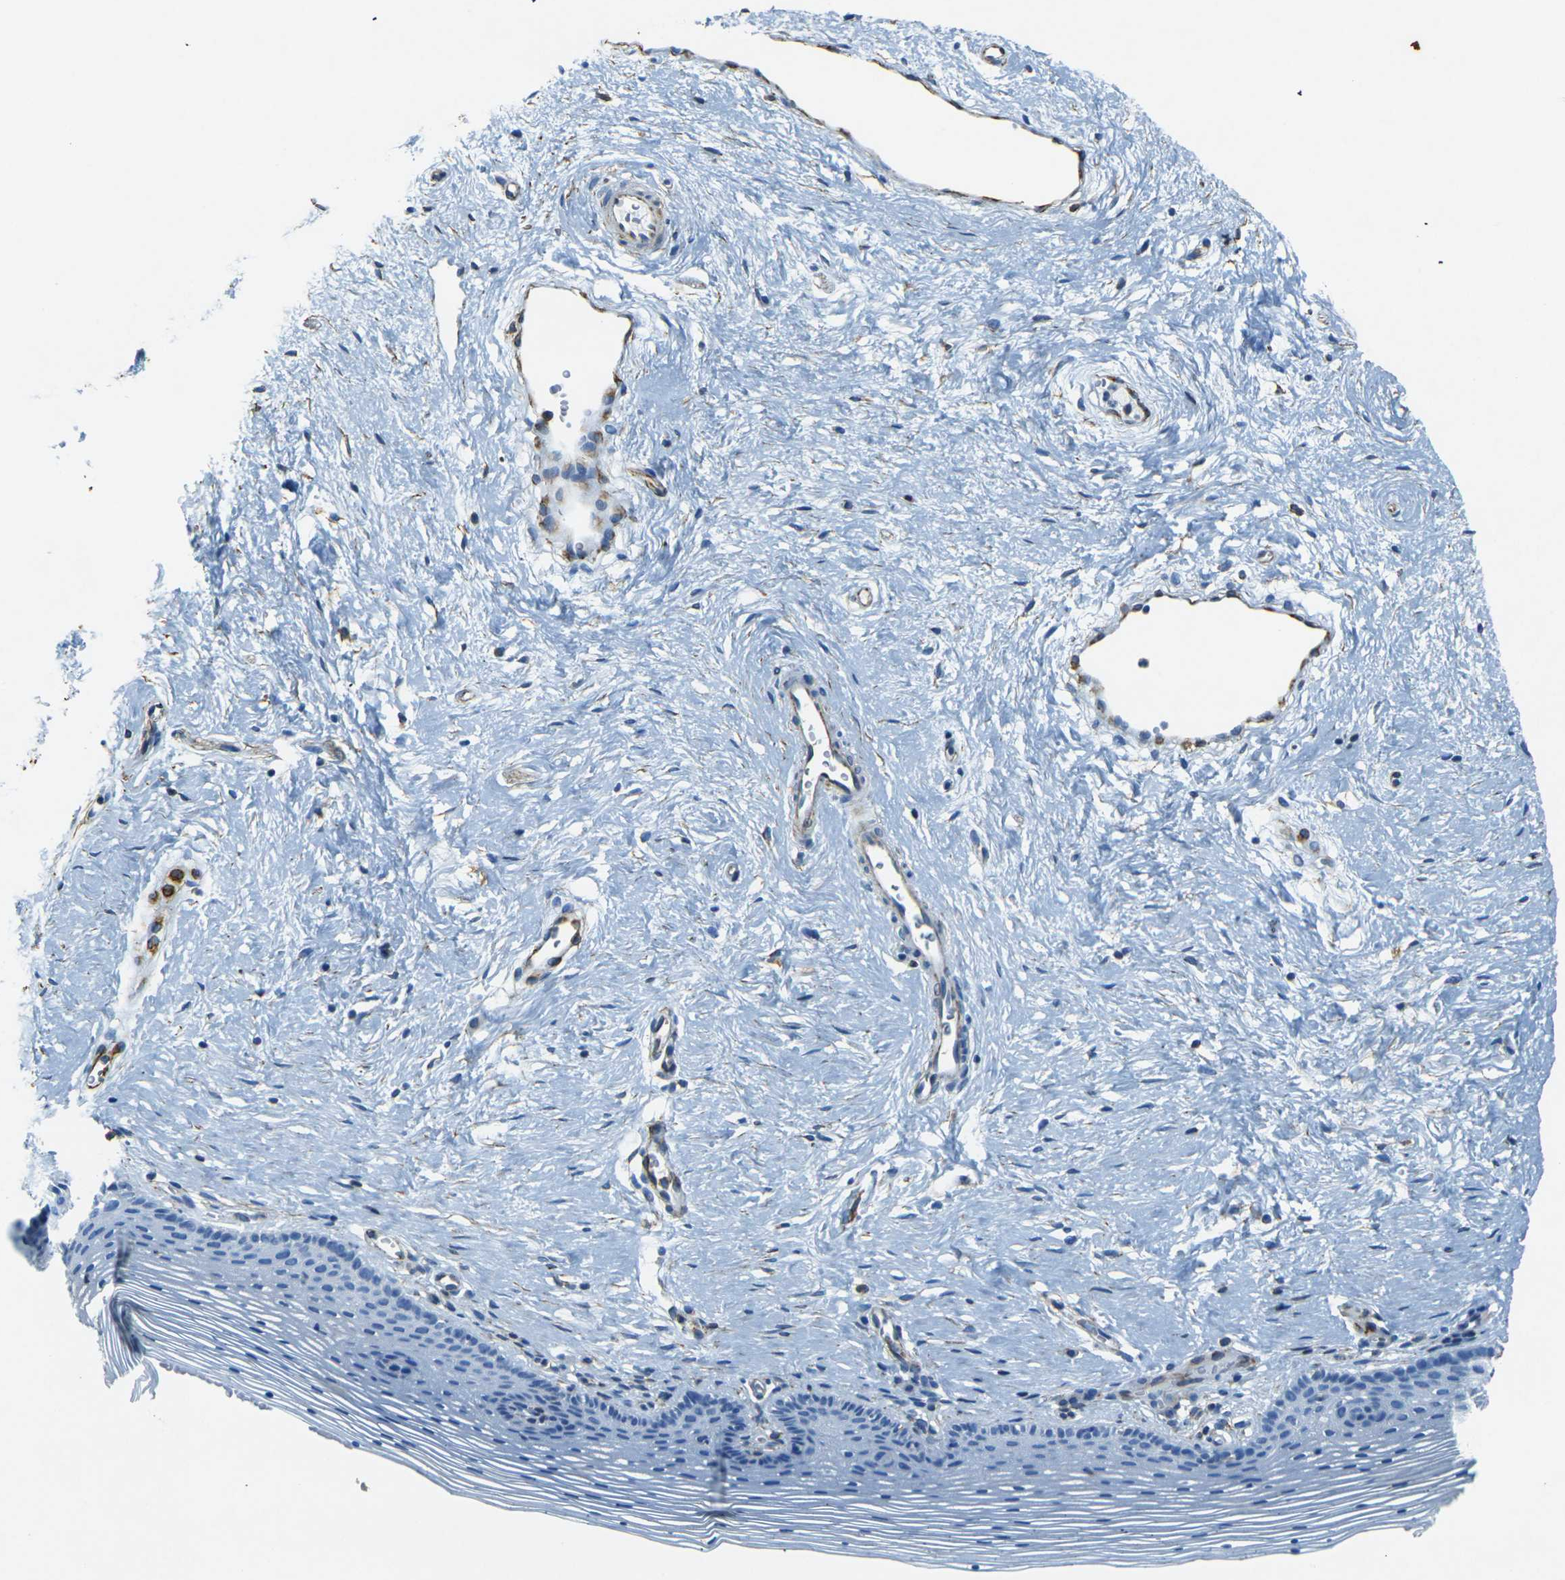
{"staining": {"intensity": "negative", "quantity": "none", "location": "none"}, "tissue": "vagina", "cell_type": "Squamous epithelial cells", "image_type": "normal", "snomed": [{"axis": "morphology", "description": "Normal tissue, NOS"}, {"axis": "topography", "description": "Vagina"}], "caption": "The IHC histopathology image has no significant positivity in squamous epithelial cells of vagina.", "gene": "SORT1", "patient": {"sex": "female", "age": 32}}